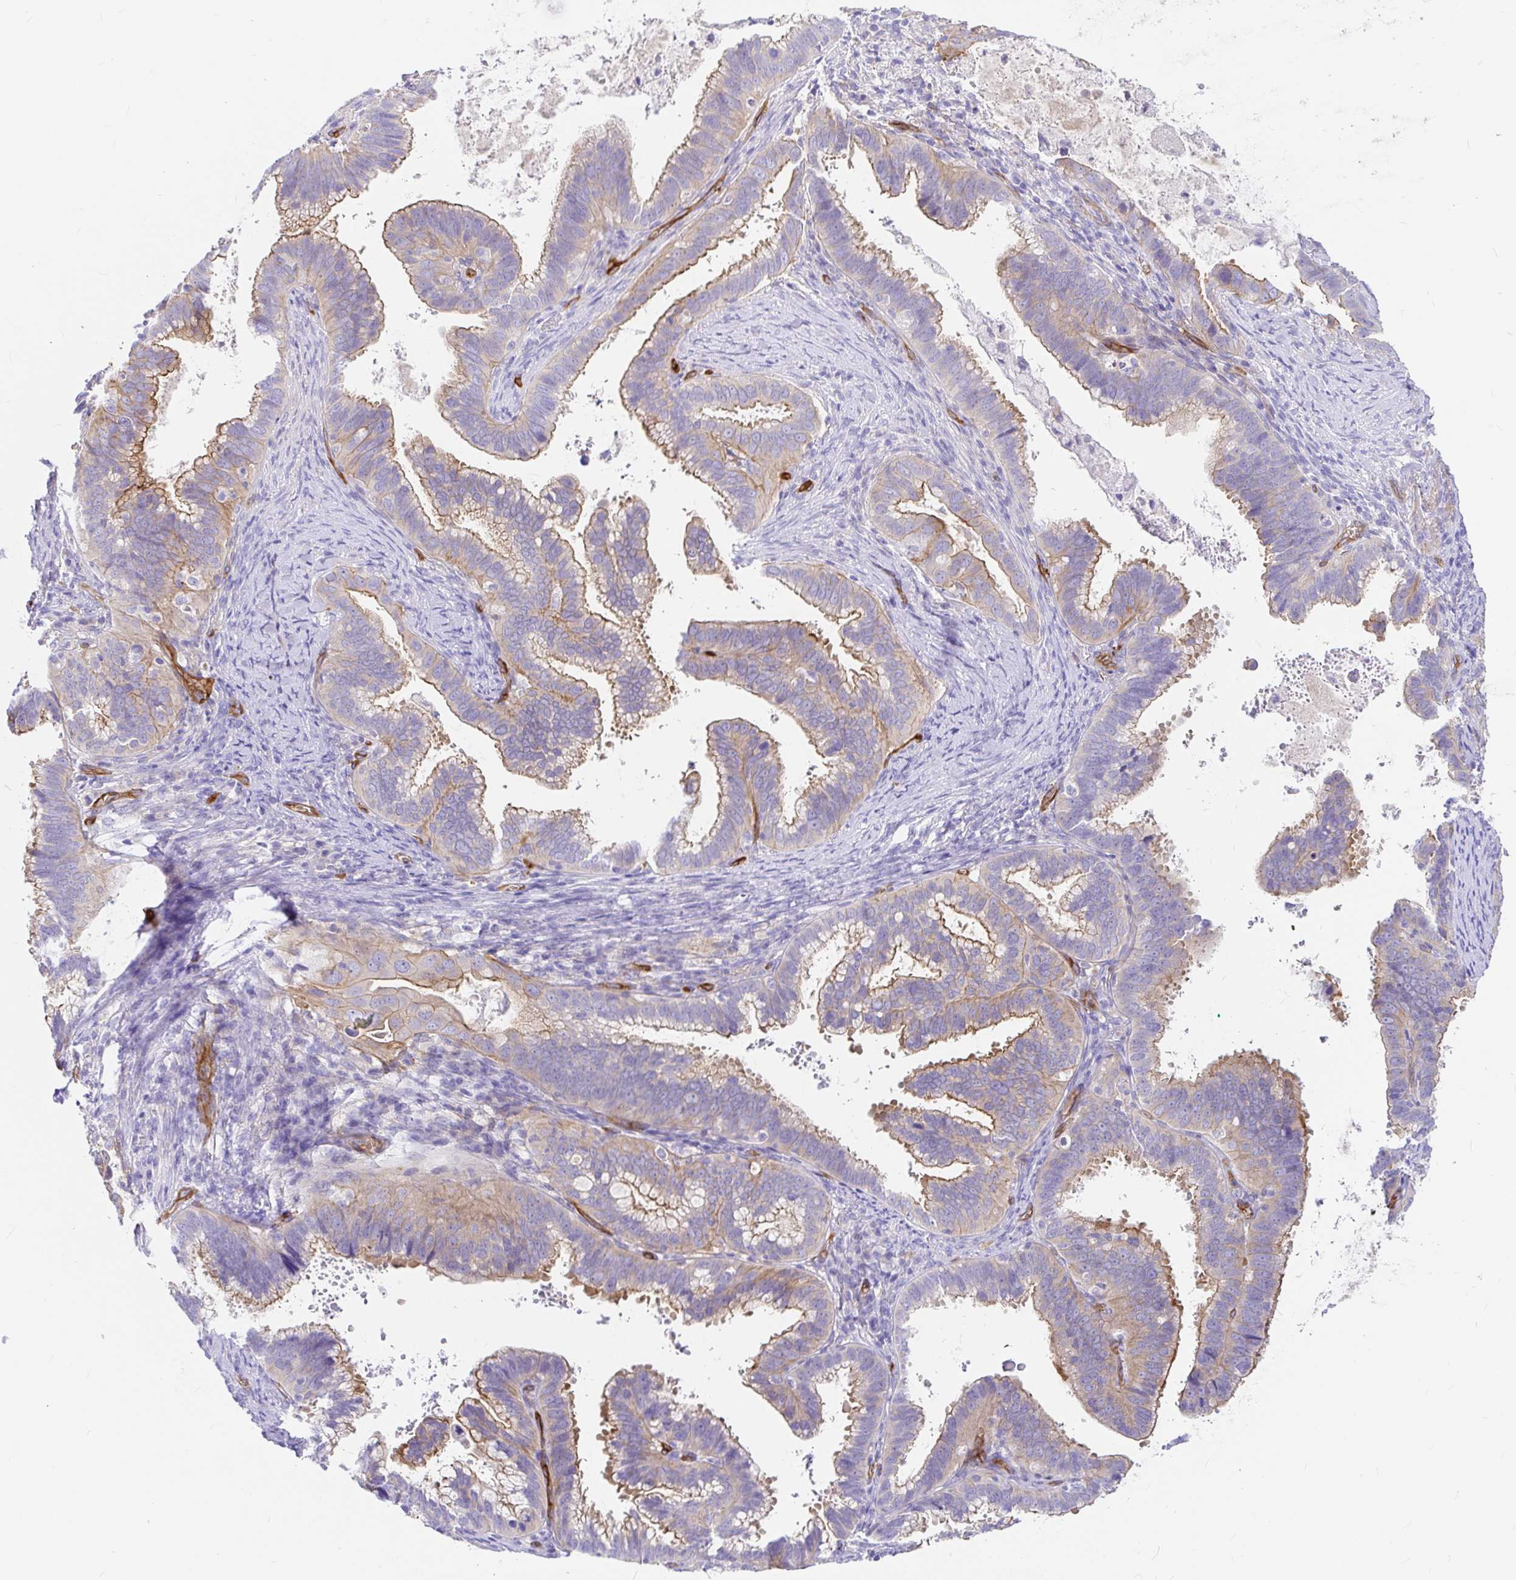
{"staining": {"intensity": "moderate", "quantity": "25%-75%", "location": "cytoplasmic/membranous"}, "tissue": "cervical cancer", "cell_type": "Tumor cells", "image_type": "cancer", "snomed": [{"axis": "morphology", "description": "Adenocarcinoma, NOS"}, {"axis": "topography", "description": "Cervix"}], "caption": "Immunohistochemistry (IHC) histopathology image of cervical adenocarcinoma stained for a protein (brown), which shows medium levels of moderate cytoplasmic/membranous staining in approximately 25%-75% of tumor cells.", "gene": "MYO1B", "patient": {"sex": "female", "age": 61}}